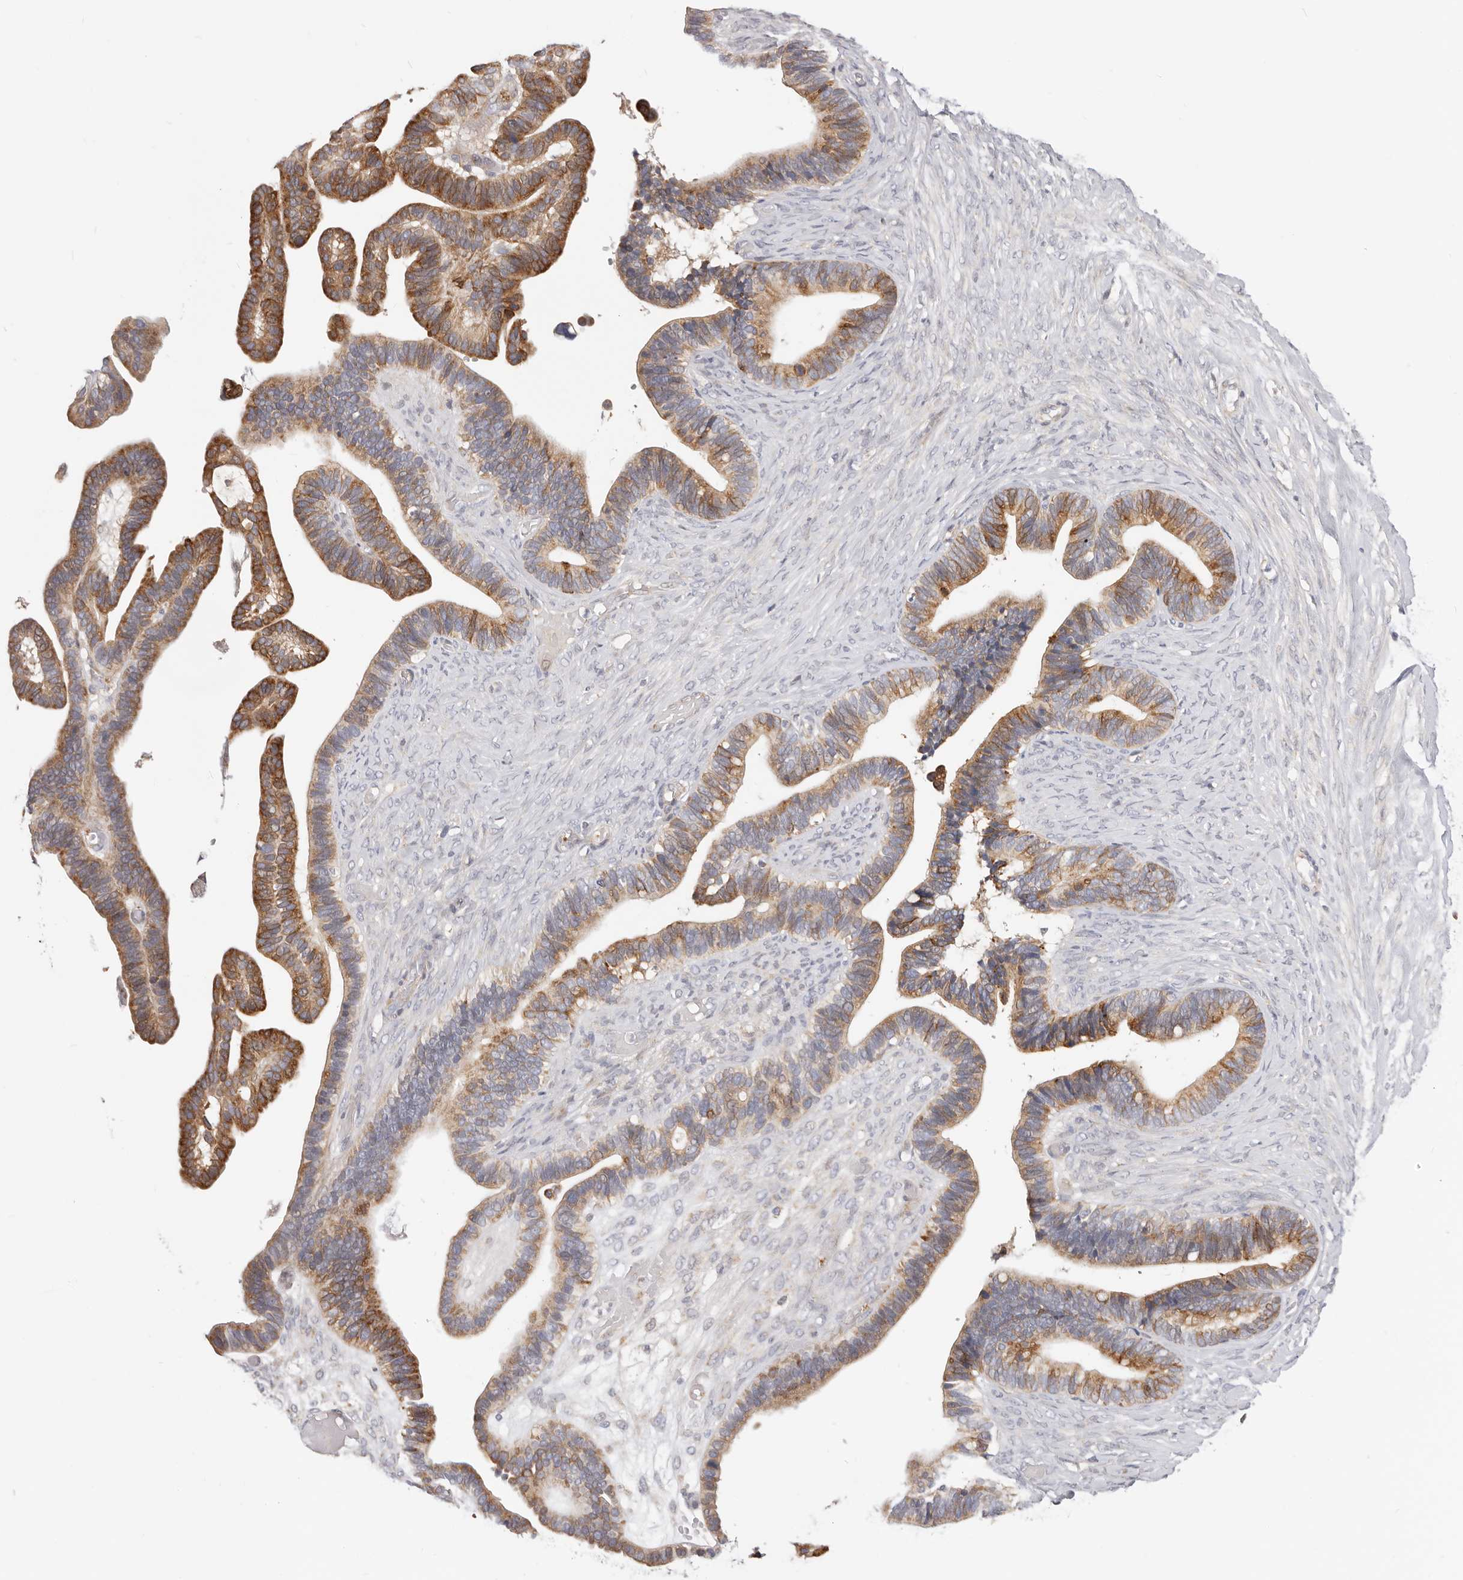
{"staining": {"intensity": "moderate", "quantity": ">75%", "location": "cytoplasmic/membranous"}, "tissue": "ovarian cancer", "cell_type": "Tumor cells", "image_type": "cancer", "snomed": [{"axis": "morphology", "description": "Cystadenocarcinoma, serous, NOS"}, {"axis": "topography", "description": "Ovary"}], "caption": "A photomicrograph of human ovarian cancer stained for a protein exhibits moderate cytoplasmic/membranous brown staining in tumor cells.", "gene": "TFB2M", "patient": {"sex": "female", "age": 56}}